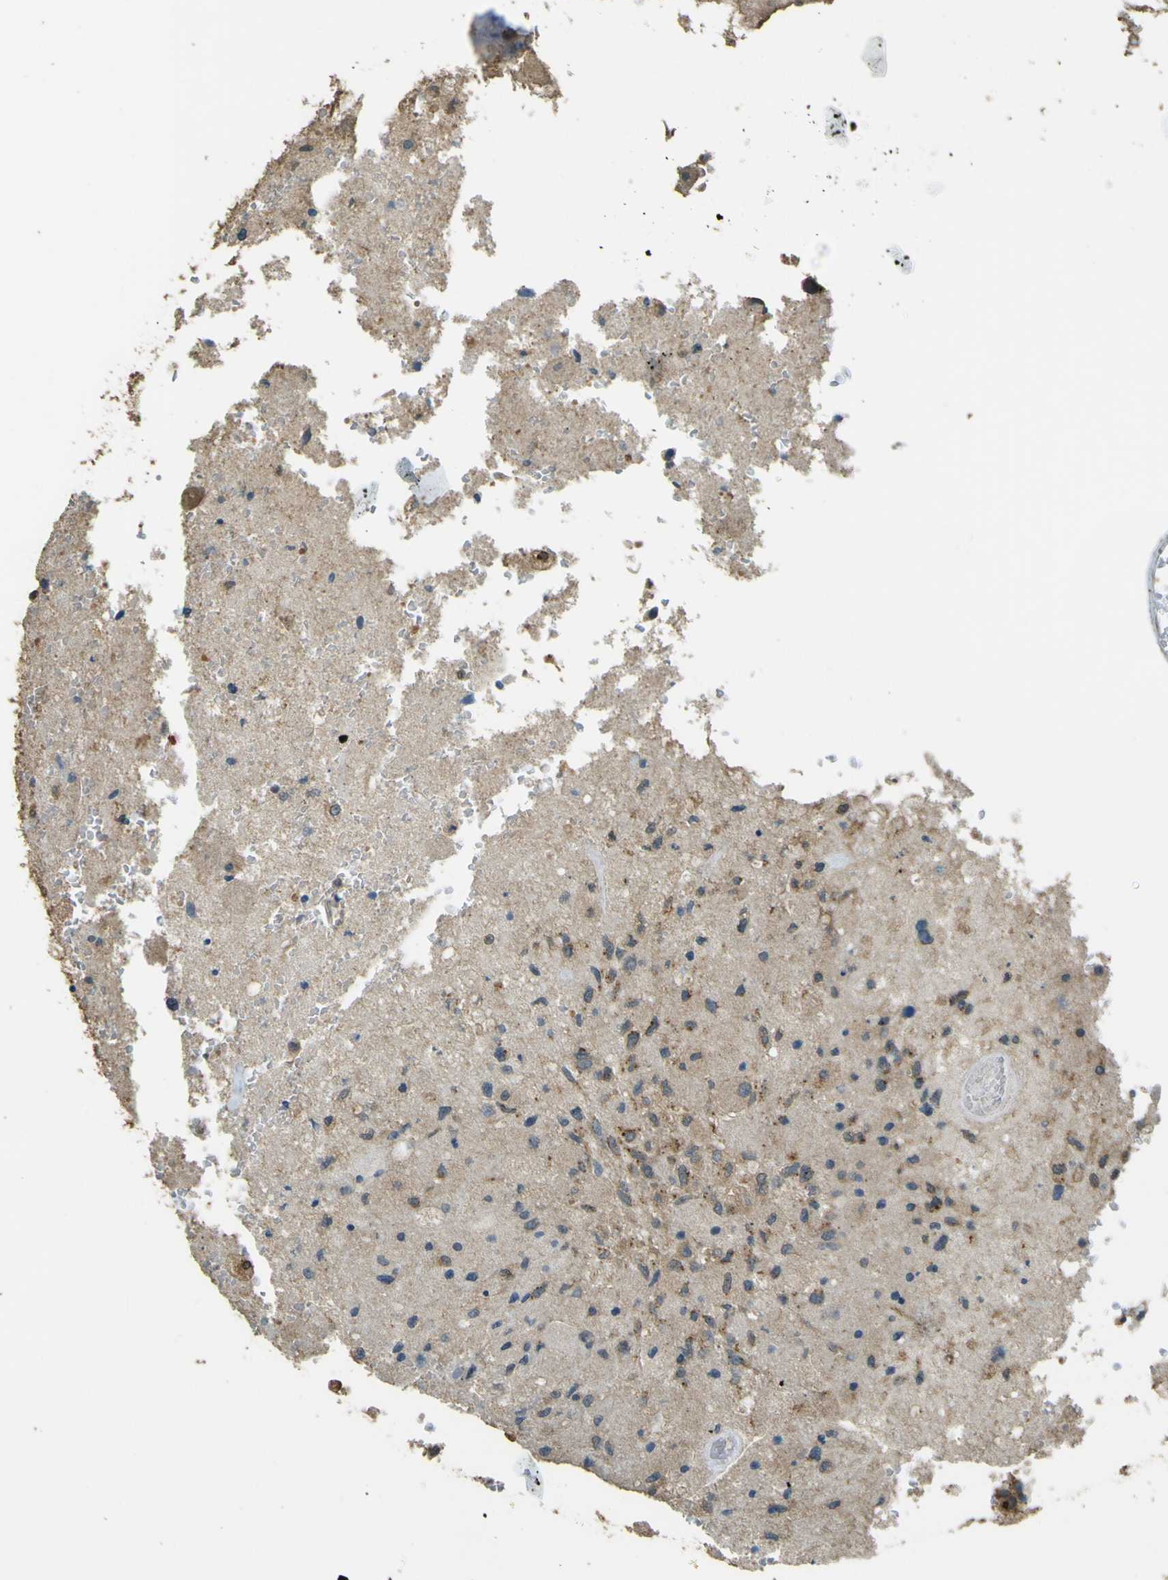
{"staining": {"intensity": "weak", "quantity": "<25%", "location": "cytoplasmic/membranous"}, "tissue": "glioma", "cell_type": "Tumor cells", "image_type": "cancer", "snomed": [{"axis": "morphology", "description": "Normal tissue, NOS"}, {"axis": "morphology", "description": "Glioma, malignant, High grade"}, {"axis": "topography", "description": "Cerebral cortex"}], "caption": "High magnification brightfield microscopy of glioma stained with DAB (3,3'-diaminobenzidine) (brown) and counterstained with hematoxylin (blue): tumor cells show no significant expression.", "gene": "GOLGA1", "patient": {"sex": "male", "age": 77}}